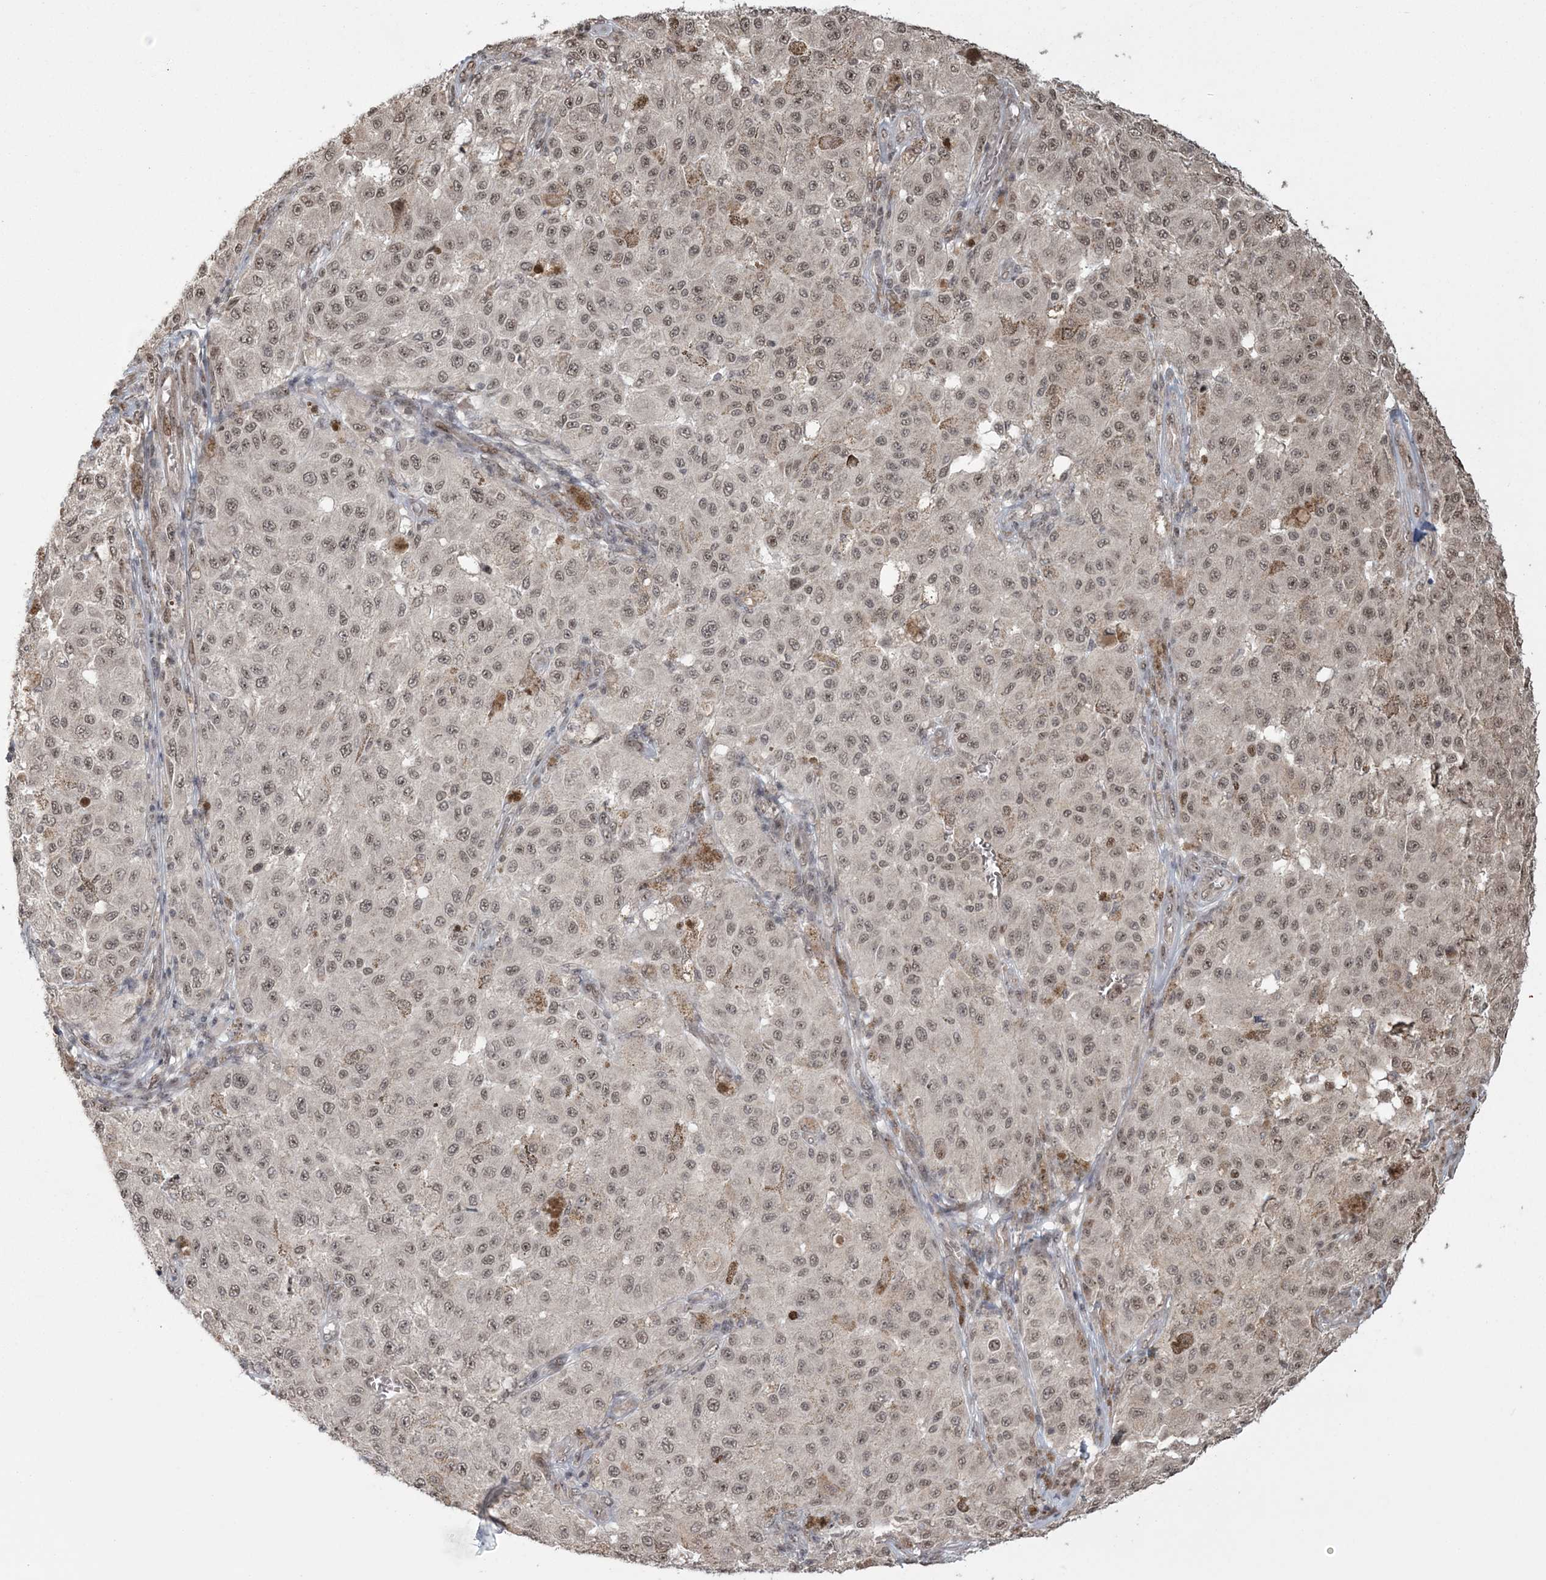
{"staining": {"intensity": "weak", "quantity": "25%-75%", "location": "nuclear"}, "tissue": "melanoma", "cell_type": "Tumor cells", "image_type": "cancer", "snomed": [{"axis": "morphology", "description": "Malignant melanoma, NOS"}, {"axis": "topography", "description": "Skin"}], "caption": "Brown immunohistochemical staining in human melanoma displays weak nuclear staining in about 25%-75% of tumor cells.", "gene": "EPB41L4A", "patient": {"sex": "female", "age": 64}}